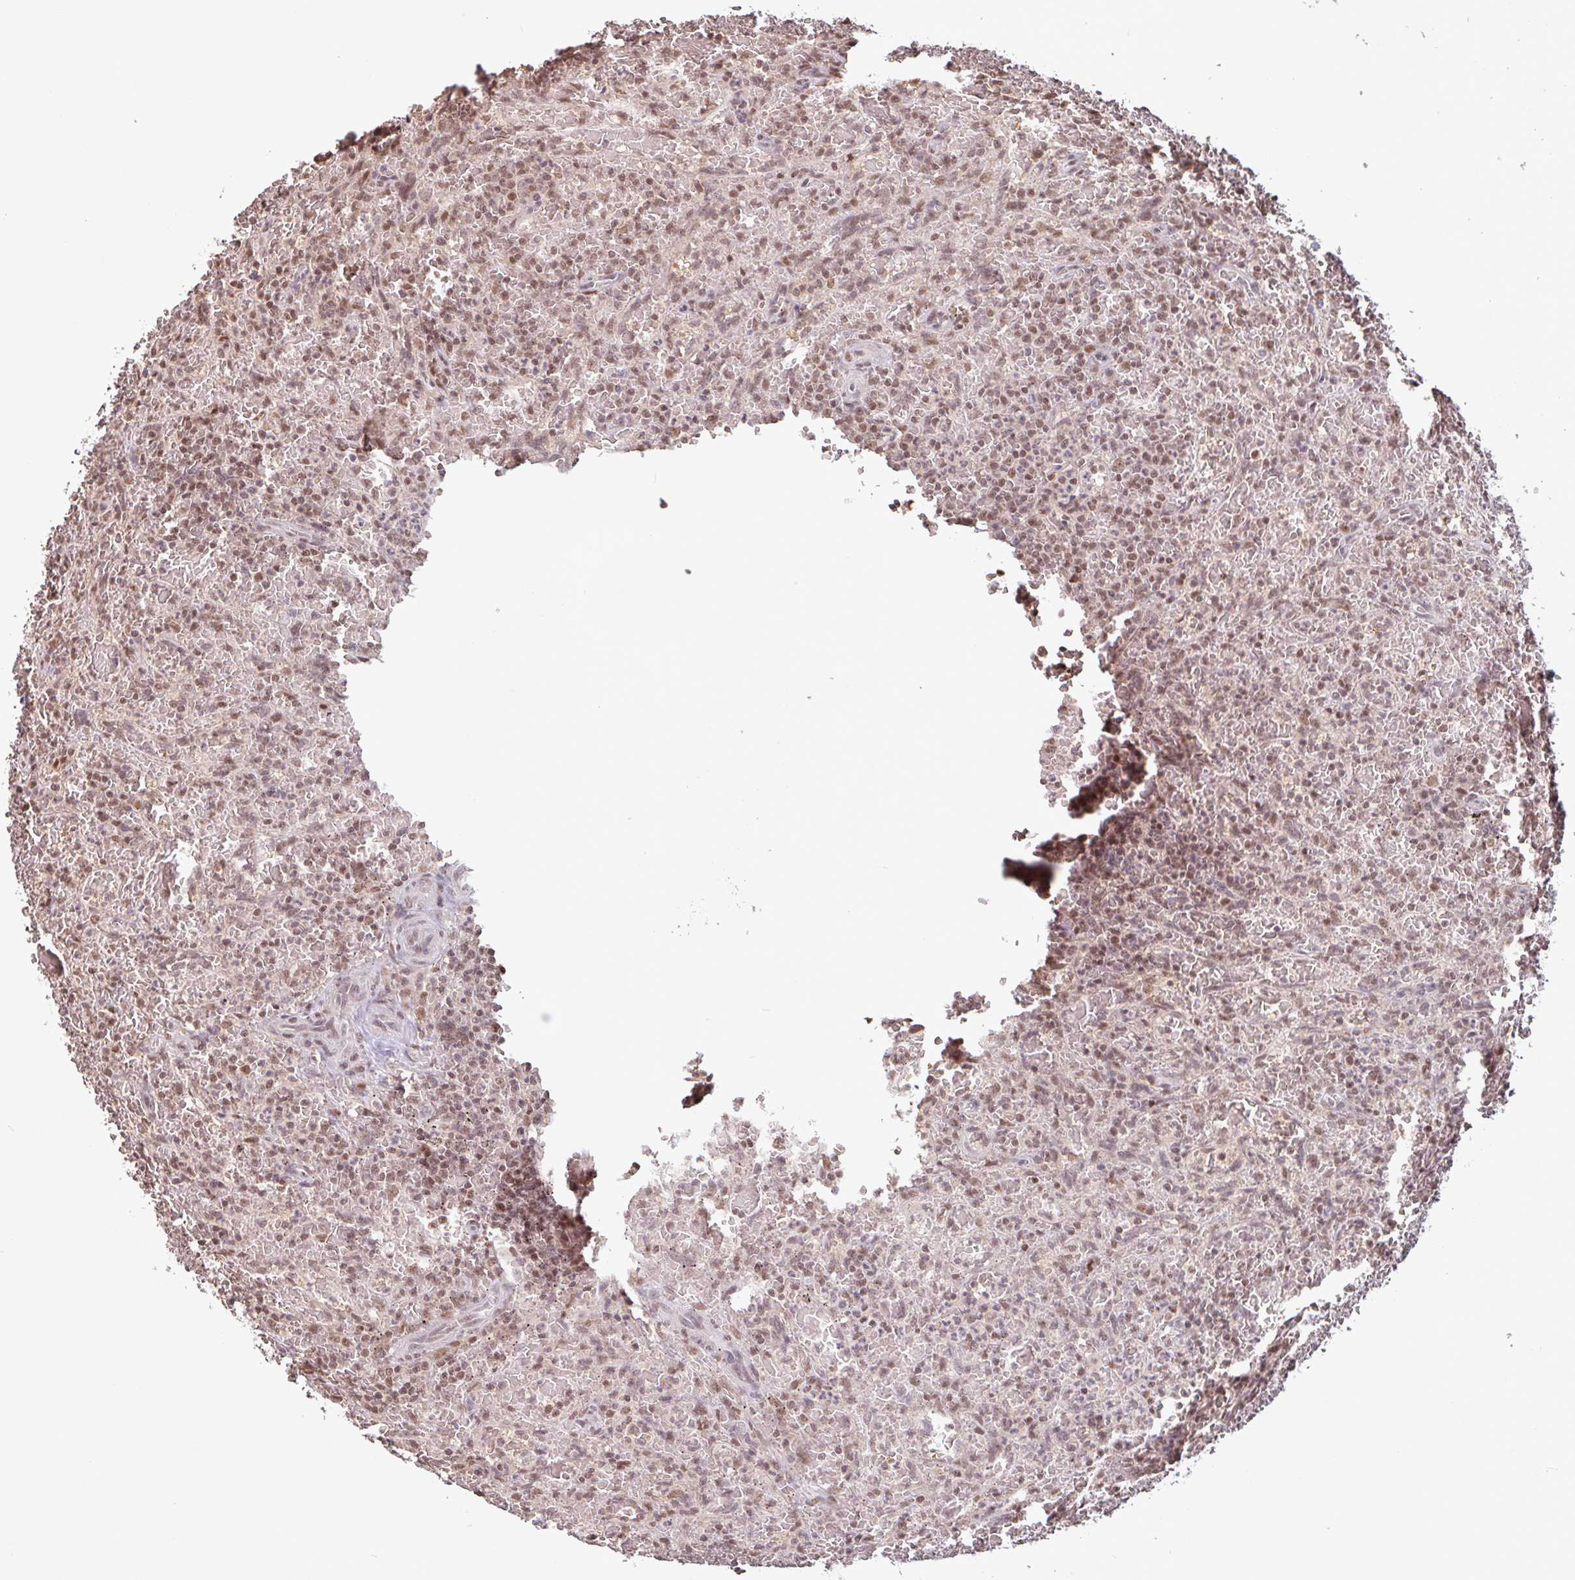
{"staining": {"intensity": "moderate", "quantity": ">75%", "location": "nuclear"}, "tissue": "lymphoma", "cell_type": "Tumor cells", "image_type": "cancer", "snomed": [{"axis": "morphology", "description": "Malignant lymphoma, non-Hodgkin's type, Low grade"}, {"axis": "topography", "description": "Spleen"}], "caption": "Immunohistochemistry (IHC) (DAB) staining of lymphoma demonstrates moderate nuclear protein expression in approximately >75% of tumor cells.", "gene": "DR1", "patient": {"sex": "female", "age": 64}}